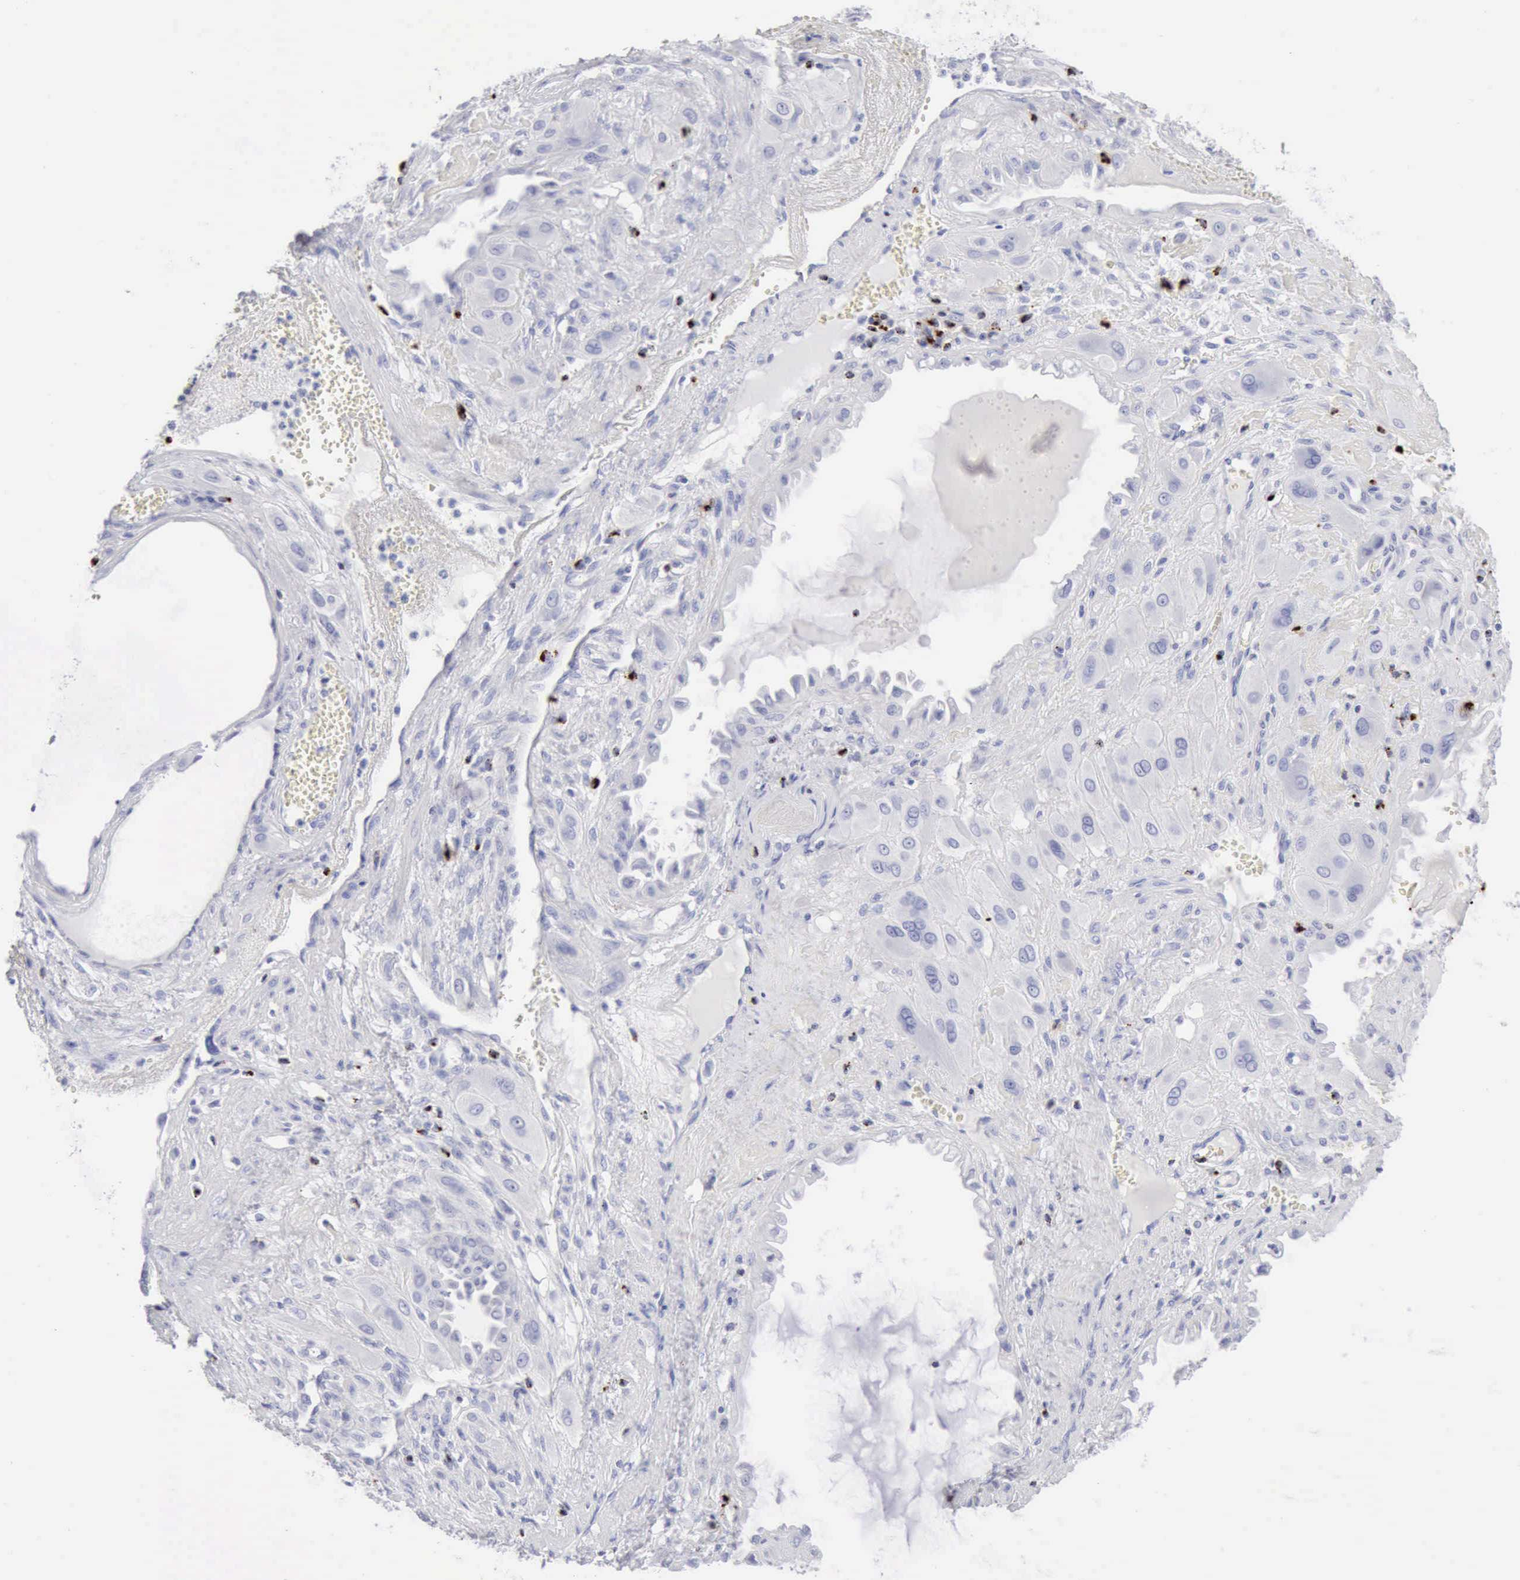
{"staining": {"intensity": "negative", "quantity": "none", "location": "none"}, "tissue": "cervical cancer", "cell_type": "Tumor cells", "image_type": "cancer", "snomed": [{"axis": "morphology", "description": "Squamous cell carcinoma, NOS"}, {"axis": "topography", "description": "Cervix"}], "caption": "Cervical cancer was stained to show a protein in brown. There is no significant staining in tumor cells.", "gene": "GZMB", "patient": {"sex": "female", "age": 34}}